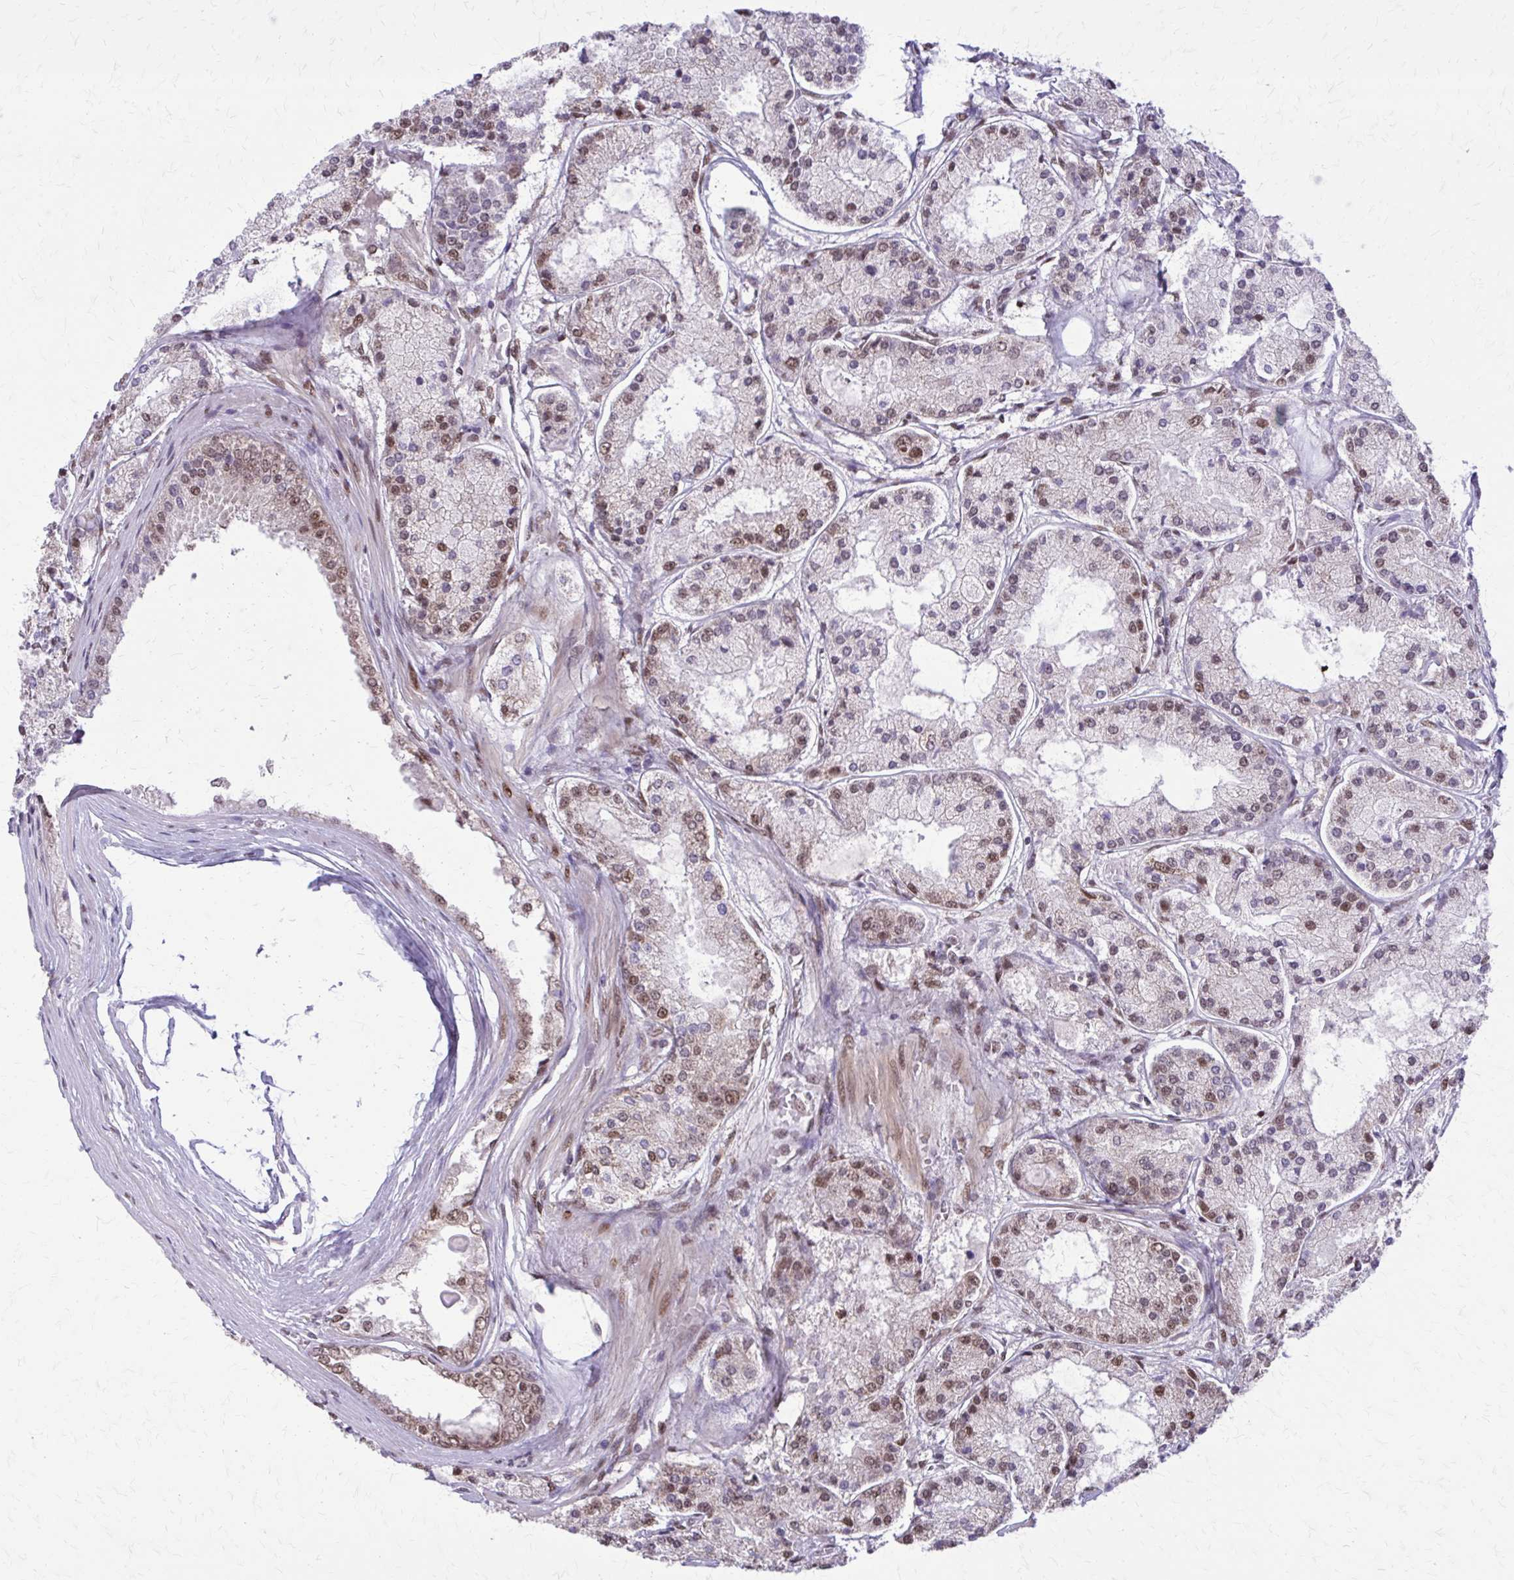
{"staining": {"intensity": "moderate", "quantity": "25%-75%", "location": "nuclear"}, "tissue": "prostate cancer", "cell_type": "Tumor cells", "image_type": "cancer", "snomed": [{"axis": "morphology", "description": "Adenocarcinoma, High grade"}, {"axis": "topography", "description": "Prostate"}], "caption": "DAB immunohistochemical staining of human prostate cancer (high-grade adenocarcinoma) reveals moderate nuclear protein positivity in approximately 25%-75% of tumor cells. (brown staining indicates protein expression, while blue staining denotes nuclei).", "gene": "TTF1", "patient": {"sex": "male", "age": 67}}